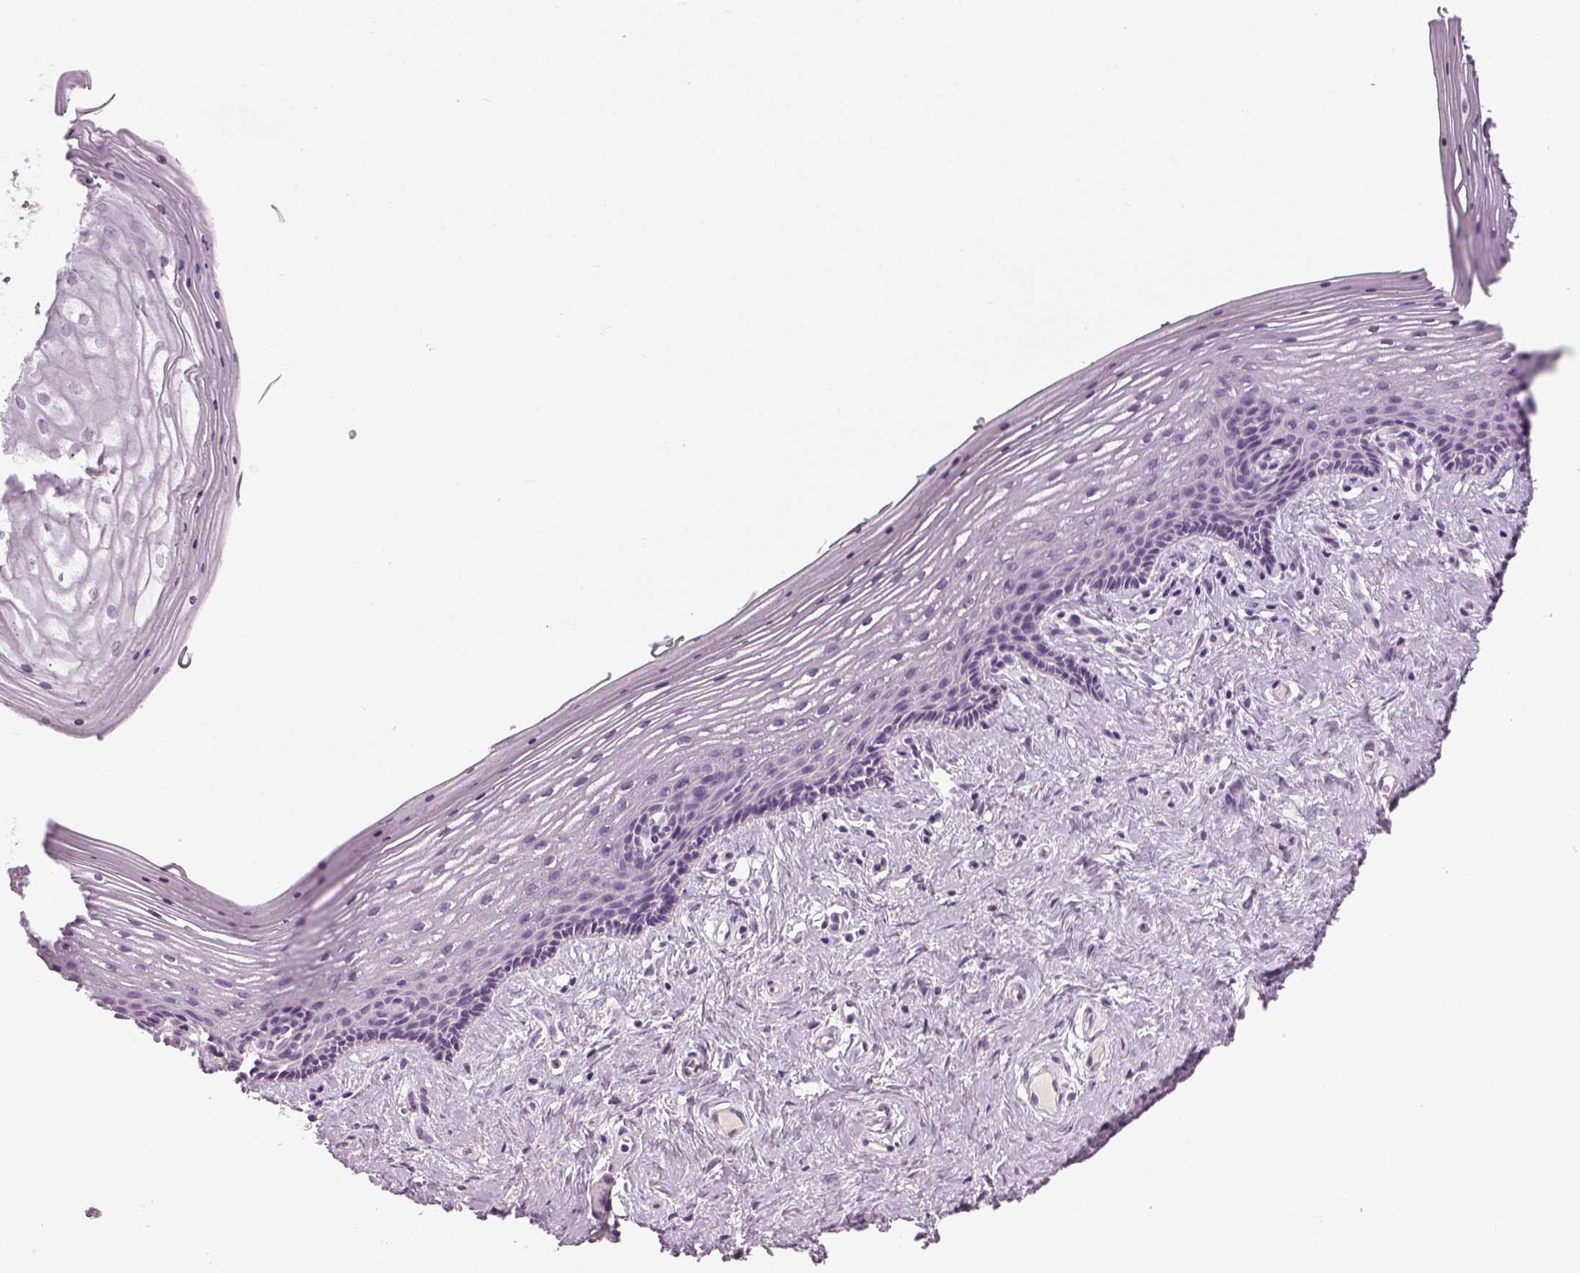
{"staining": {"intensity": "negative", "quantity": "none", "location": "none"}, "tissue": "vagina", "cell_type": "Squamous epithelial cells", "image_type": "normal", "snomed": [{"axis": "morphology", "description": "Normal tissue, NOS"}, {"axis": "topography", "description": "Vagina"}], "caption": "Histopathology image shows no protein expression in squamous epithelial cells of unremarkable vagina. (Brightfield microscopy of DAB immunohistochemistry at high magnification).", "gene": "TH", "patient": {"sex": "female", "age": 42}}